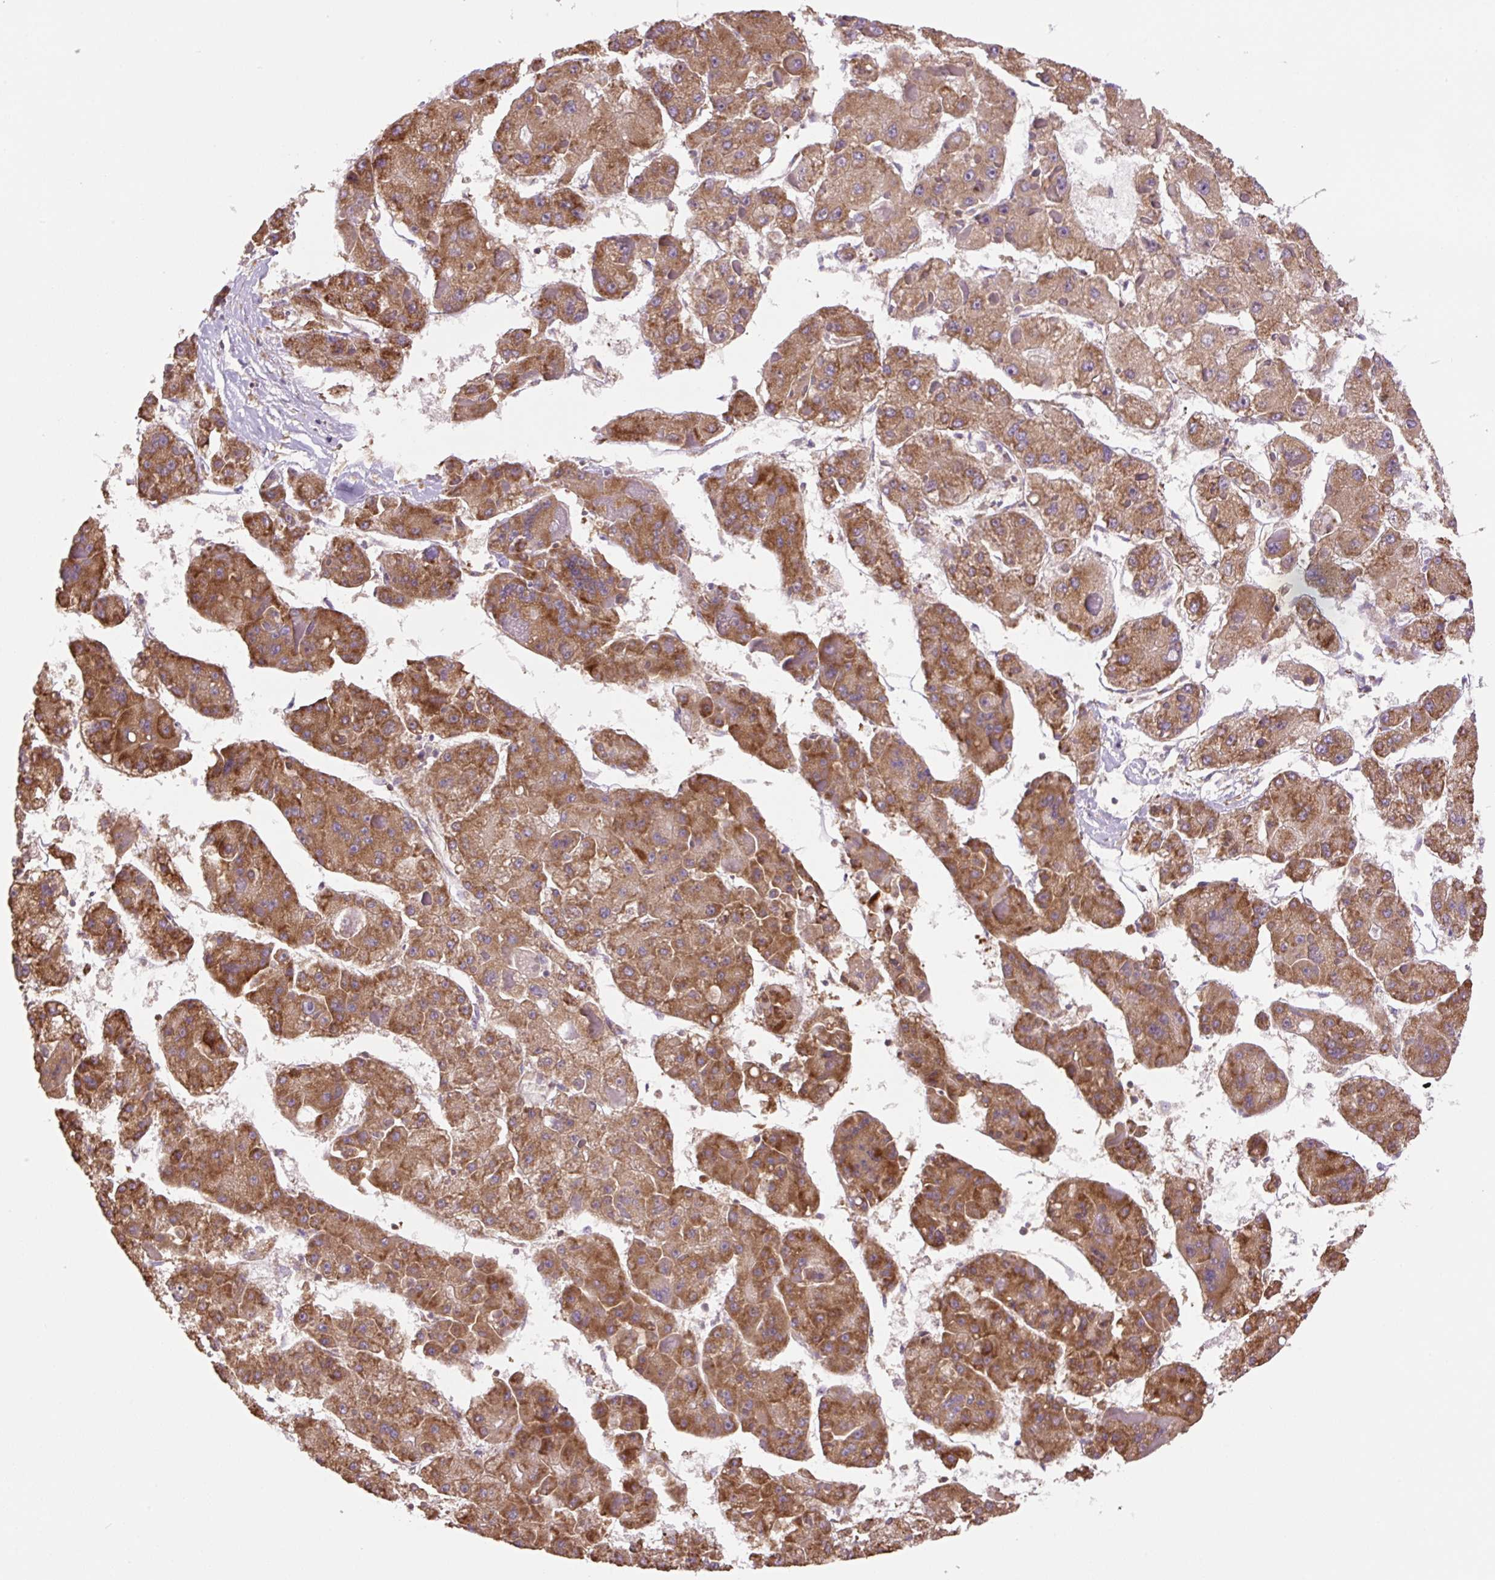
{"staining": {"intensity": "moderate", "quantity": ">75%", "location": "cytoplasmic/membranous"}, "tissue": "liver cancer", "cell_type": "Tumor cells", "image_type": "cancer", "snomed": [{"axis": "morphology", "description": "Carcinoma, Hepatocellular, NOS"}, {"axis": "topography", "description": "Liver"}], "caption": "Liver hepatocellular carcinoma stained with a protein marker shows moderate staining in tumor cells.", "gene": "RPS23", "patient": {"sex": "female", "age": 73}}